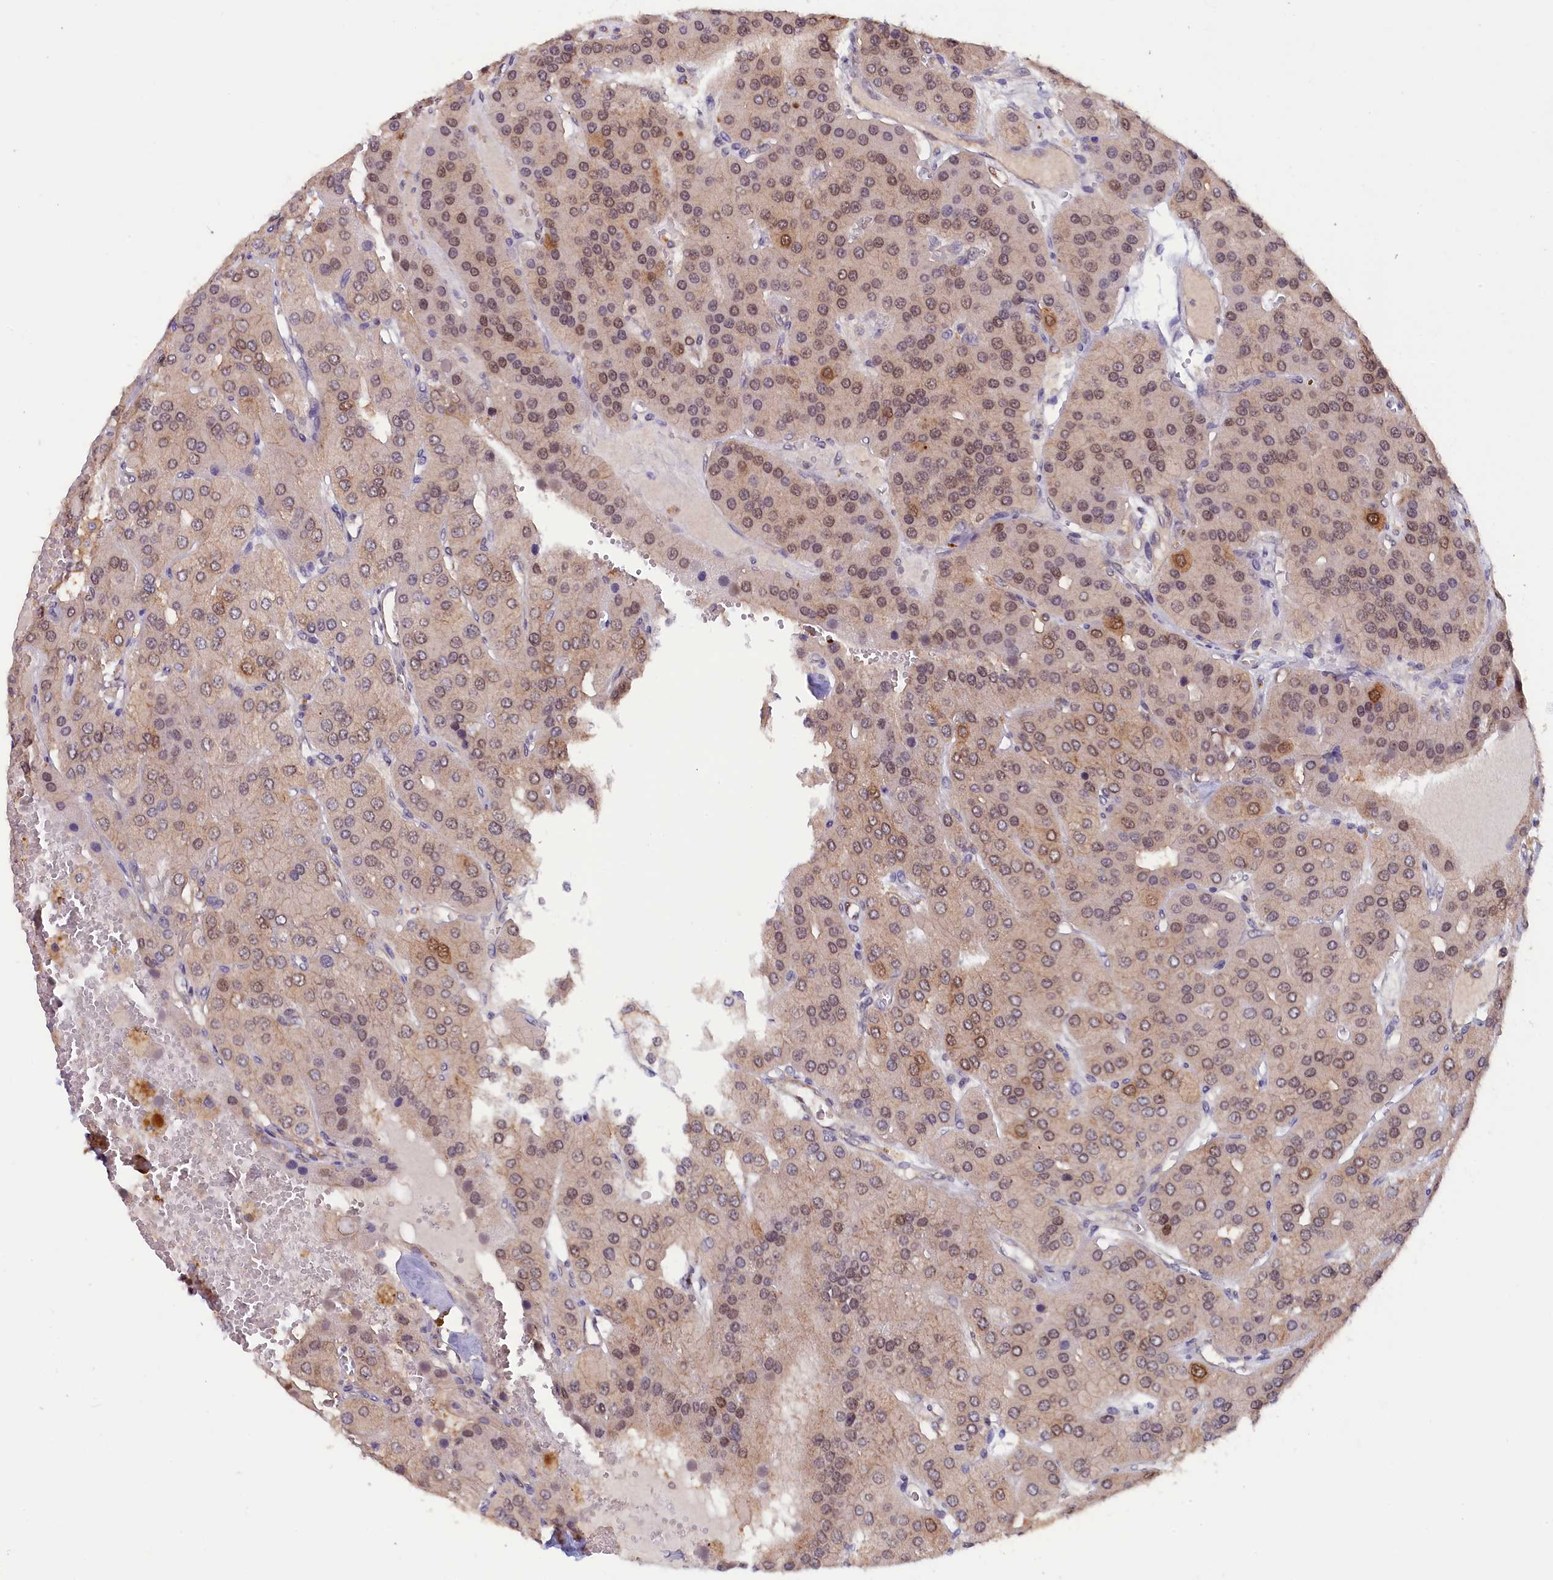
{"staining": {"intensity": "weak", "quantity": ">75%", "location": "nuclear"}, "tissue": "parathyroid gland", "cell_type": "Glandular cells", "image_type": "normal", "snomed": [{"axis": "morphology", "description": "Normal tissue, NOS"}, {"axis": "morphology", "description": "Adenoma, NOS"}, {"axis": "topography", "description": "Parathyroid gland"}], "caption": "About >75% of glandular cells in unremarkable human parathyroid gland reveal weak nuclear protein staining as visualized by brown immunohistochemical staining.", "gene": "JPT2", "patient": {"sex": "female", "age": 86}}